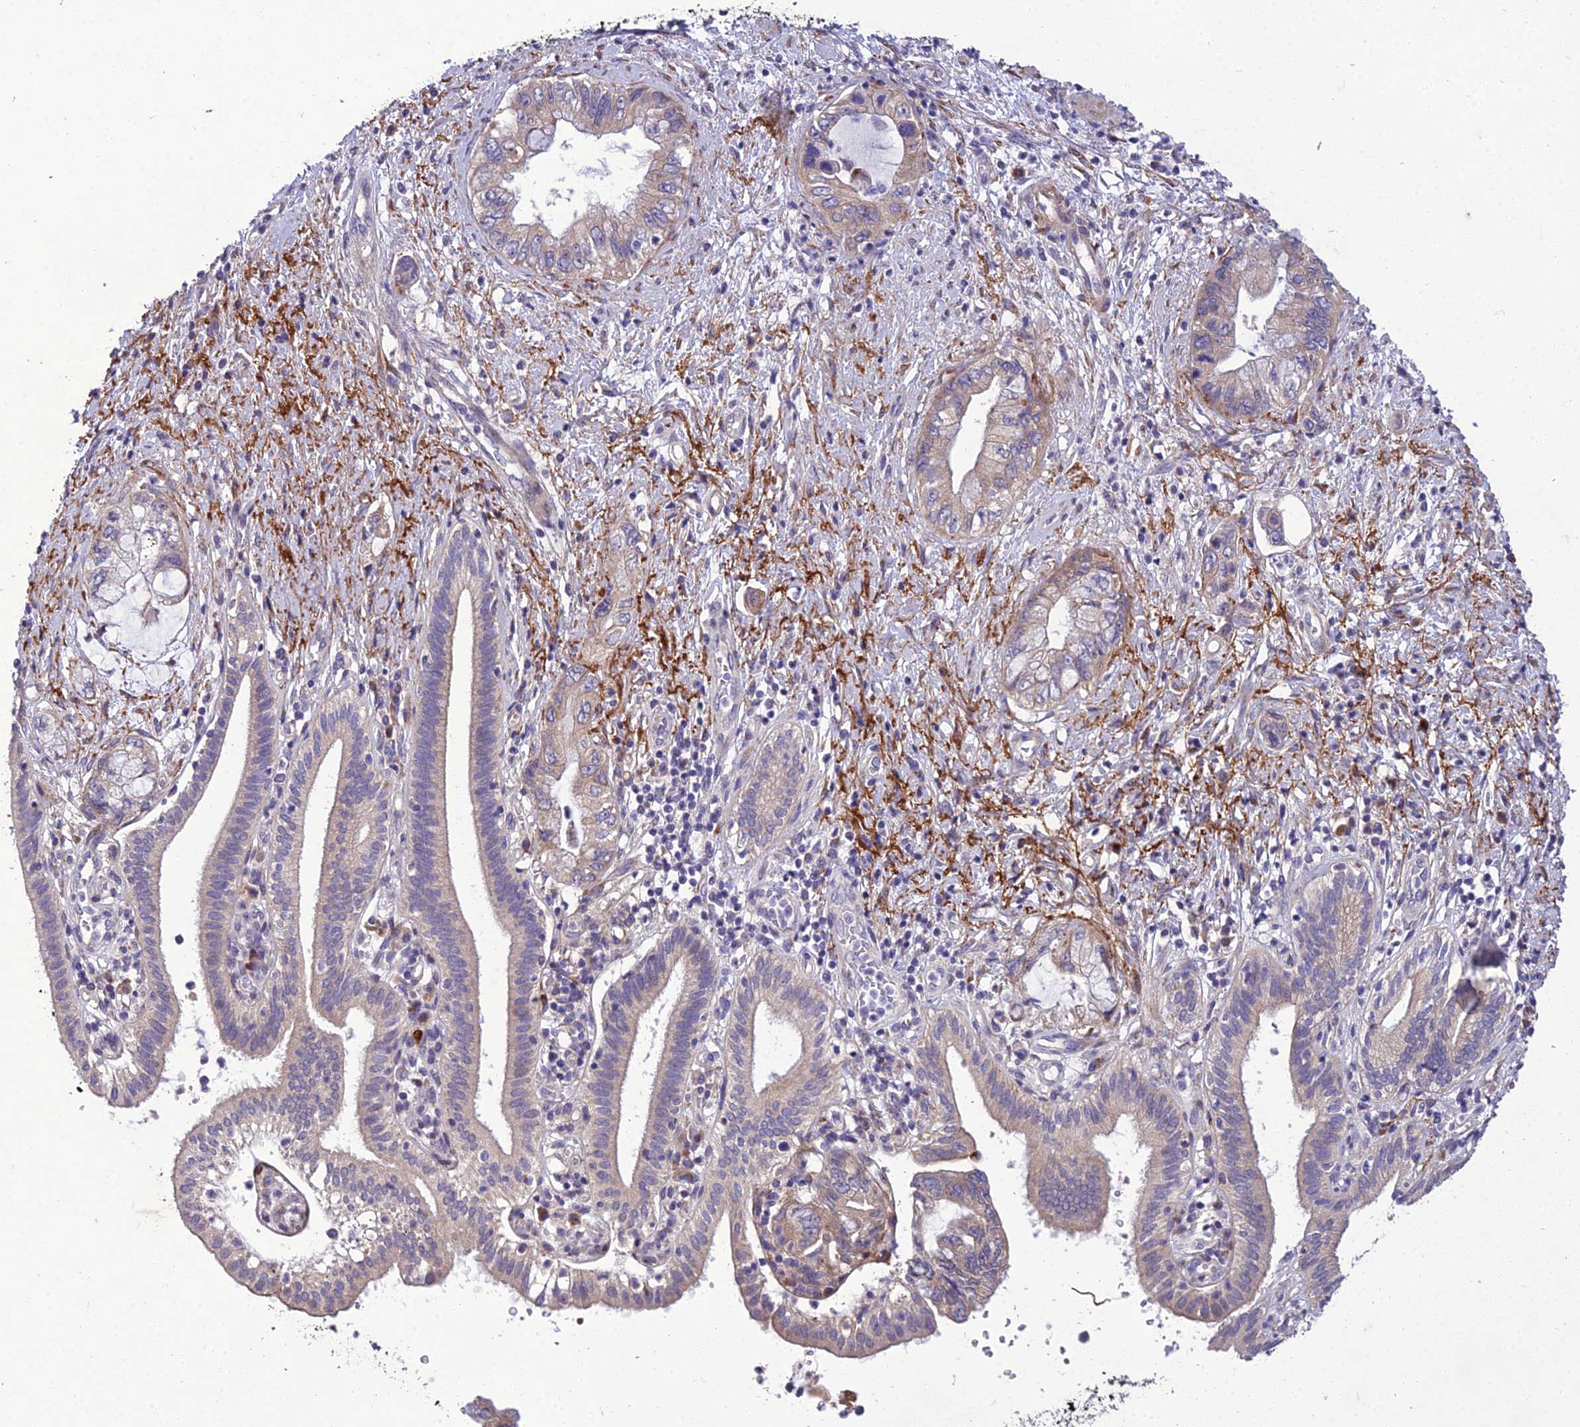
{"staining": {"intensity": "negative", "quantity": "none", "location": "none"}, "tissue": "pancreatic cancer", "cell_type": "Tumor cells", "image_type": "cancer", "snomed": [{"axis": "morphology", "description": "Adenocarcinoma, NOS"}, {"axis": "topography", "description": "Pancreas"}], "caption": "Immunohistochemistry (IHC) of human adenocarcinoma (pancreatic) reveals no expression in tumor cells. The staining is performed using DAB brown chromogen with nuclei counter-stained in using hematoxylin.", "gene": "ADIPOR2", "patient": {"sex": "female", "age": 73}}